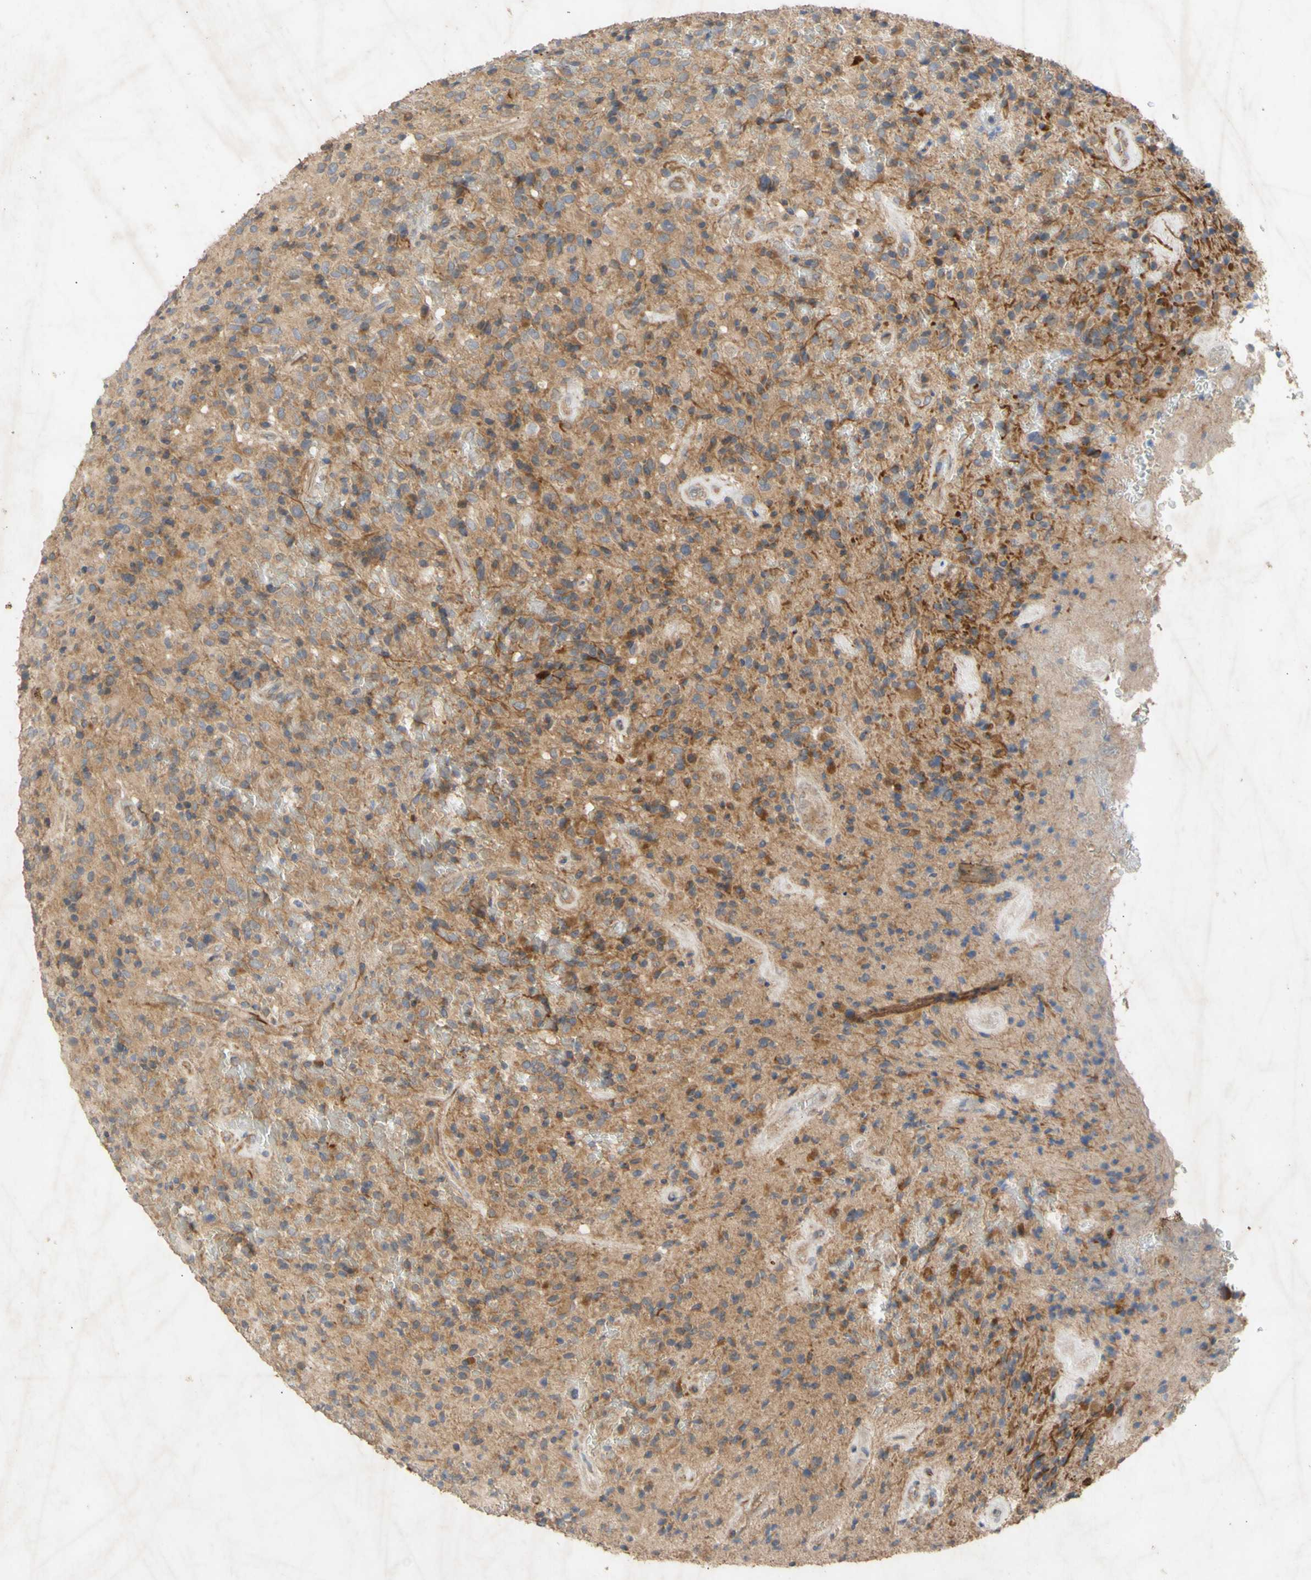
{"staining": {"intensity": "moderate", "quantity": "25%-75%", "location": "cytoplasmic/membranous"}, "tissue": "glioma", "cell_type": "Tumor cells", "image_type": "cancer", "snomed": [{"axis": "morphology", "description": "Glioma, malignant, High grade"}, {"axis": "topography", "description": "Brain"}], "caption": "Protein staining reveals moderate cytoplasmic/membranous staining in approximately 25%-75% of tumor cells in malignant high-grade glioma.", "gene": "EIF2S3", "patient": {"sex": "male", "age": 71}}